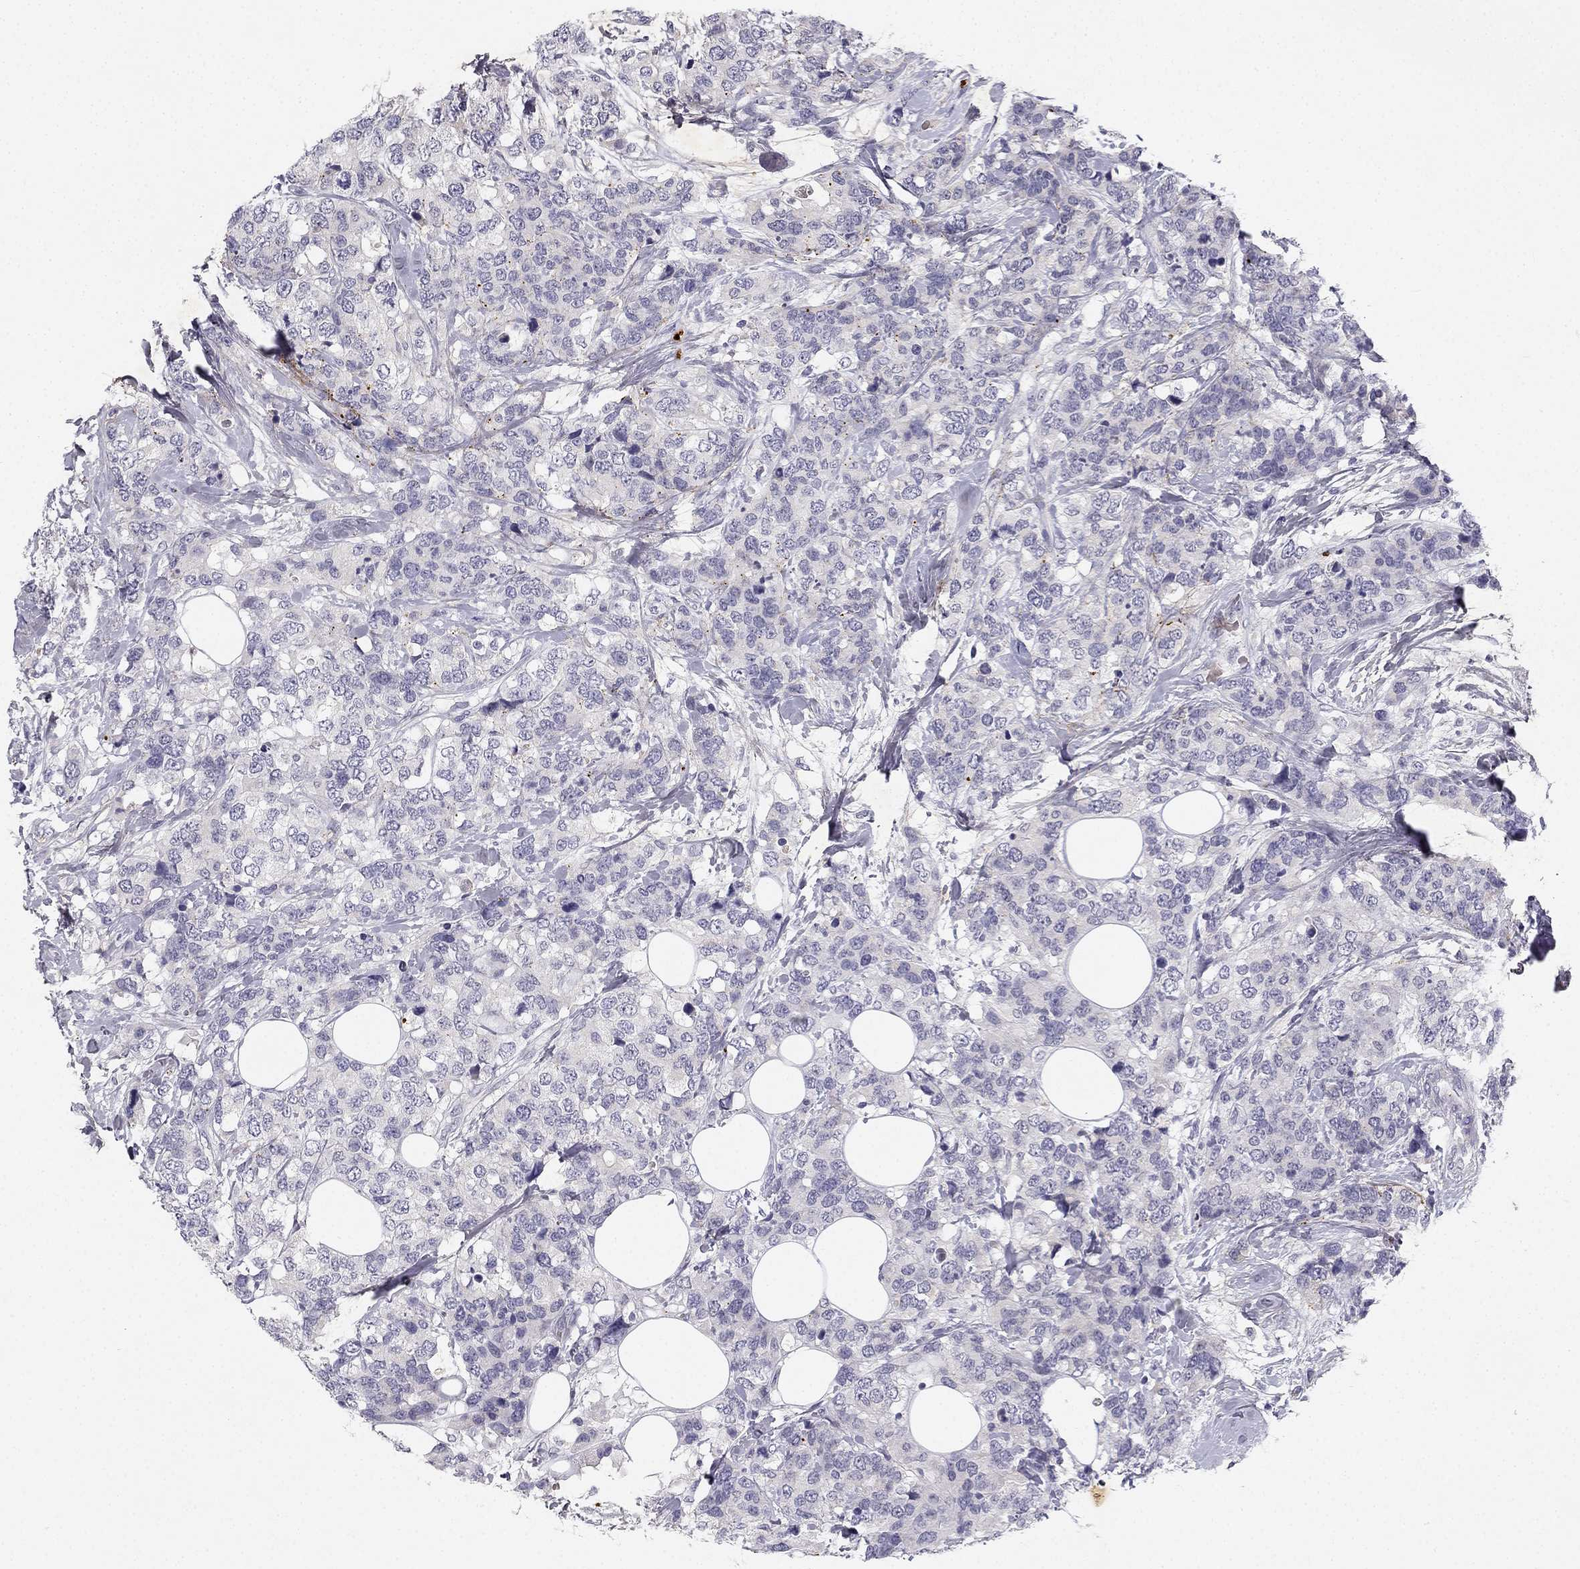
{"staining": {"intensity": "negative", "quantity": "none", "location": "none"}, "tissue": "breast cancer", "cell_type": "Tumor cells", "image_type": "cancer", "snomed": [{"axis": "morphology", "description": "Lobular carcinoma"}, {"axis": "topography", "description": "Breast"}], "caption": "Histopathology image shows no protein expression in tumor cells of breast cancer tissue. (DAB immunohistochemistry, high magnification).", "gene": "SLC6A4", "patient": {"sex": "female", "age": 59}}